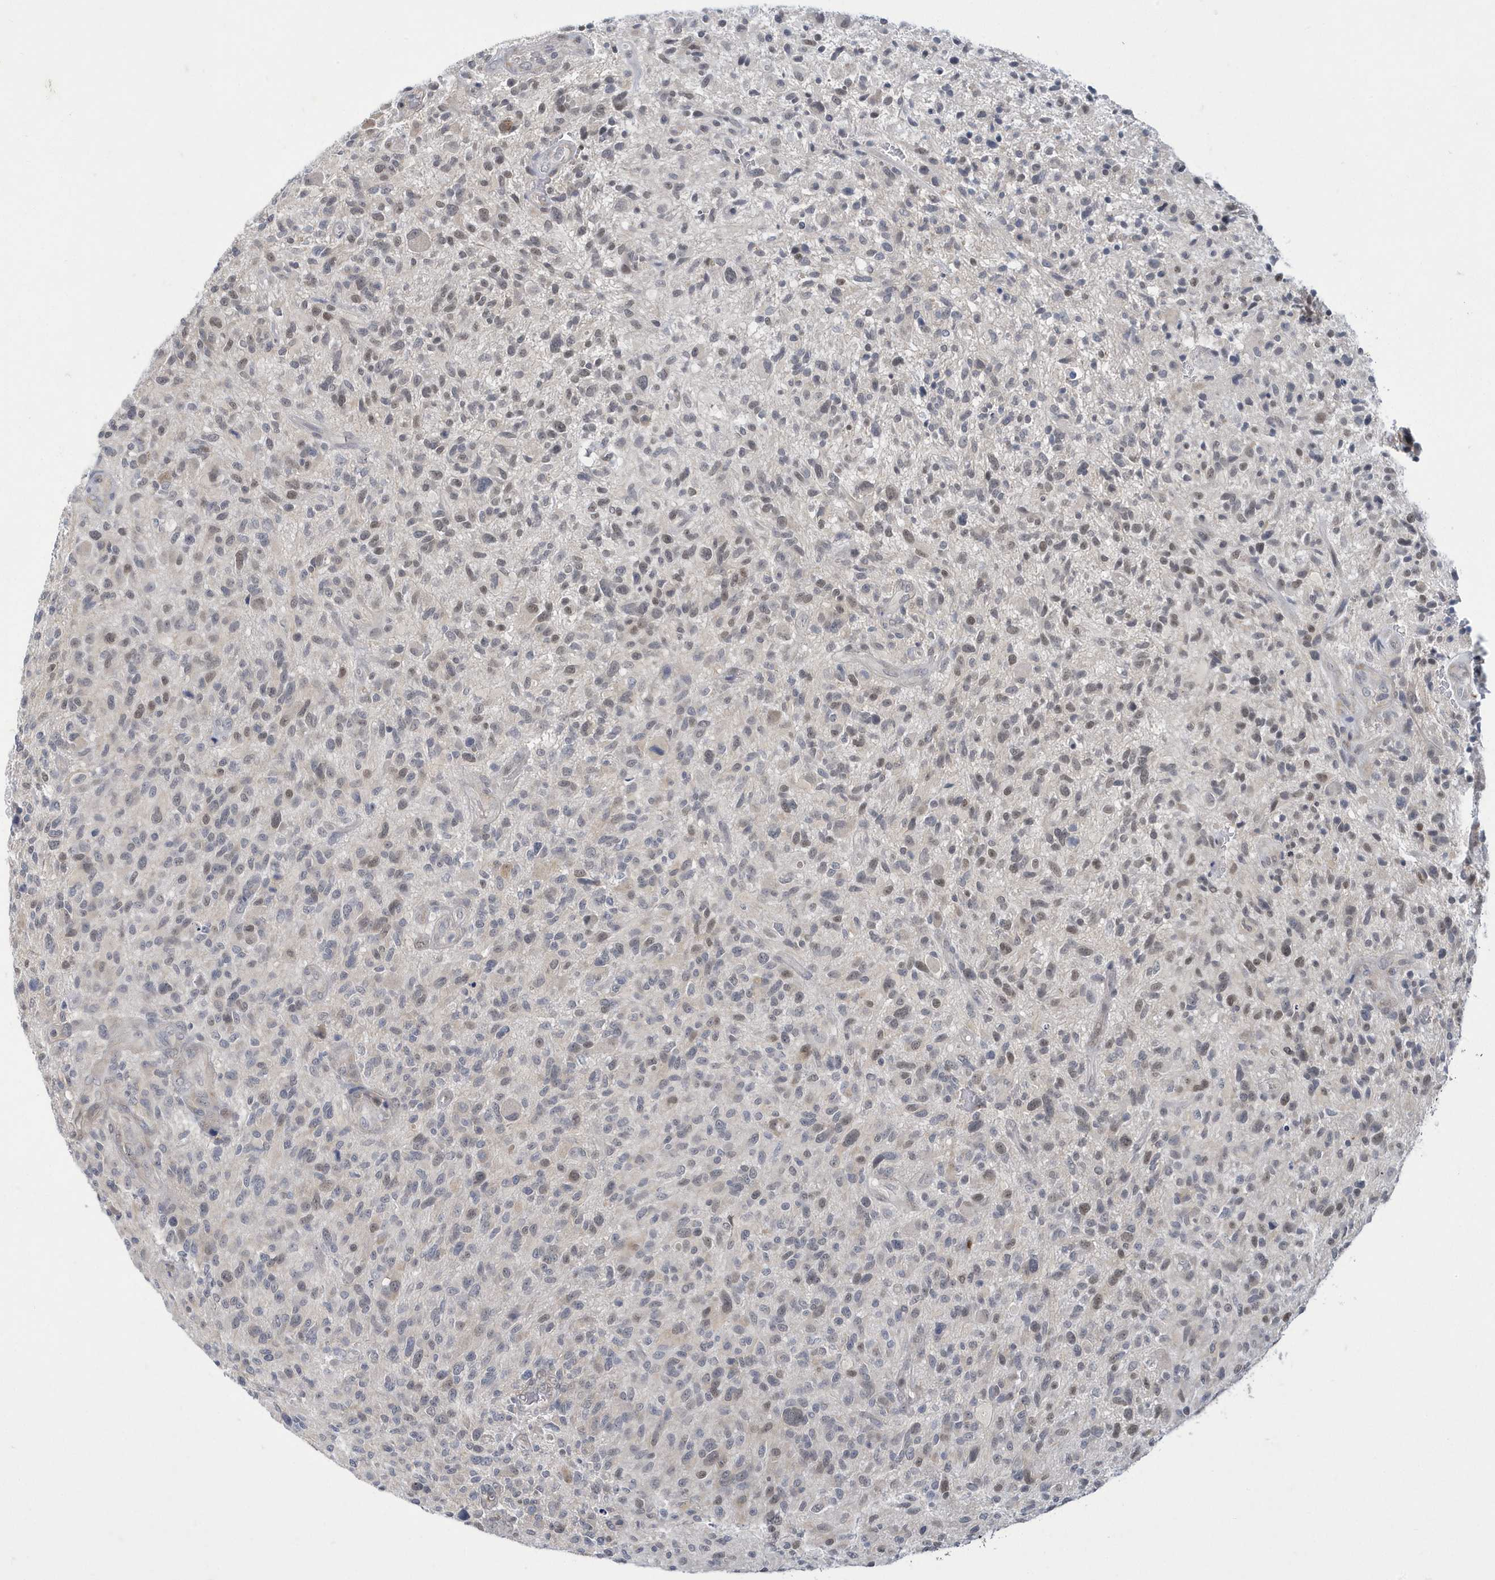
{"staining": {"intensity": "weak", "quantity": "<25%", "location": "nuclear"}, "tissue": "glioma", "cell_type": "Tumor cells", "image_type": "cancer", "snomed": [{"axis": "morphology", "description": "Glioma, malignant, High grade"}, {"axis": "topography", "description": "Brain"}], "caption": "Micrograph shows no protein positivity in tumor cells of glioma tissue.", "gene": "ZNF654", "patient": {"sex": "male", "age": 47}}